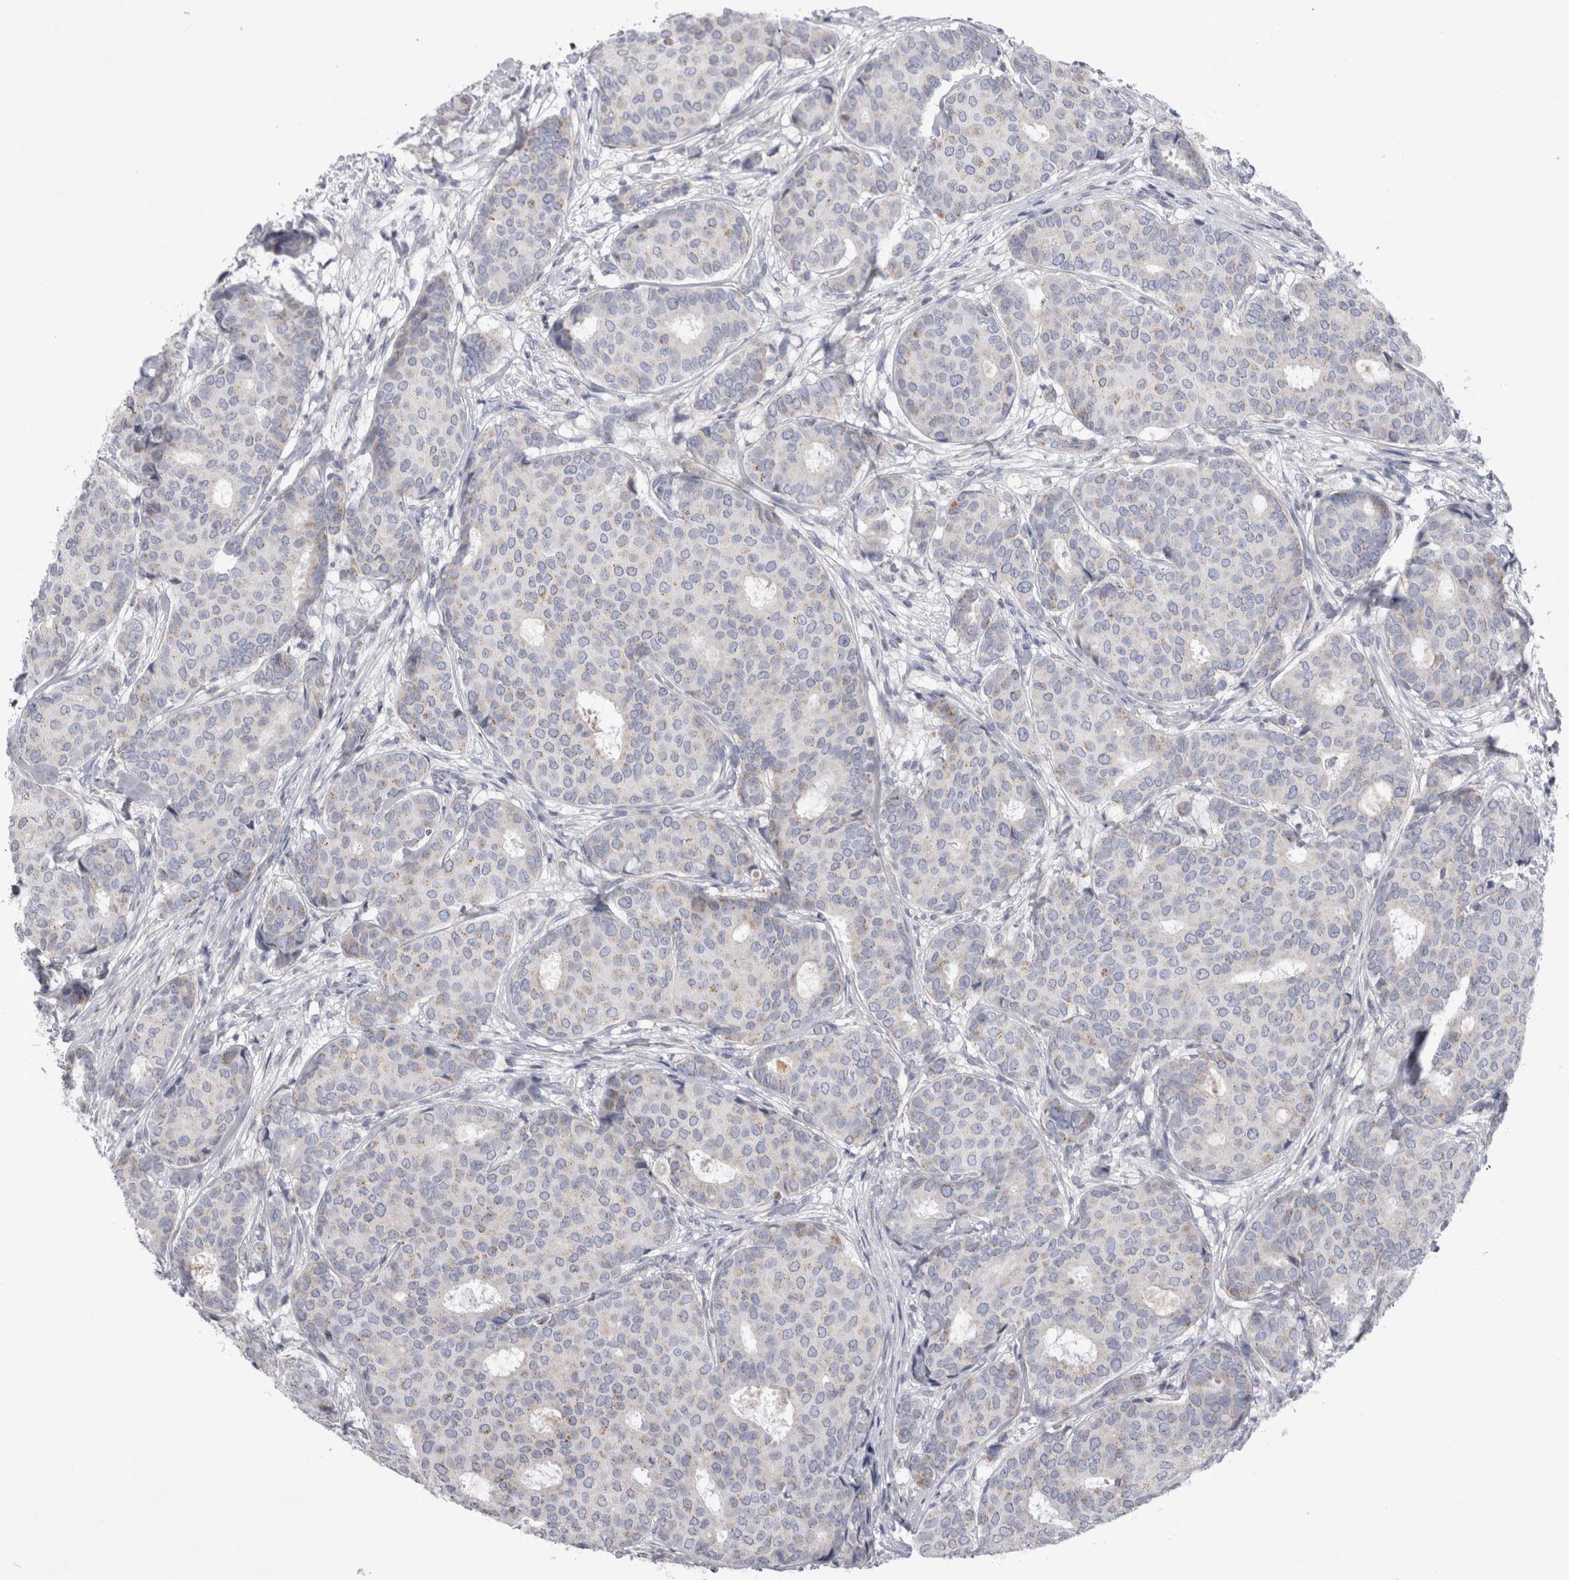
{"staining": {"intensity": "moderate", "quantity": "<25%", "location": "cytoplasmic/membranous"}, "tissue": "breast cancer", "cell_type": "Tumor cells", "image_type": "cancer", "snomed": [{"axis": "morphology", "description": "Duct carcinoma"}, {"axis": "topography", "description": "Breast"}], "caption": "Moderate cytoplasmic/membranous staining for a protein is identified in approximately <25% of tumor cells of breast infiltrating ductal carcinoma using immunohistochemistry.", "gene": "HDHD3", "patient": {"sex": "female", "age": 75}}